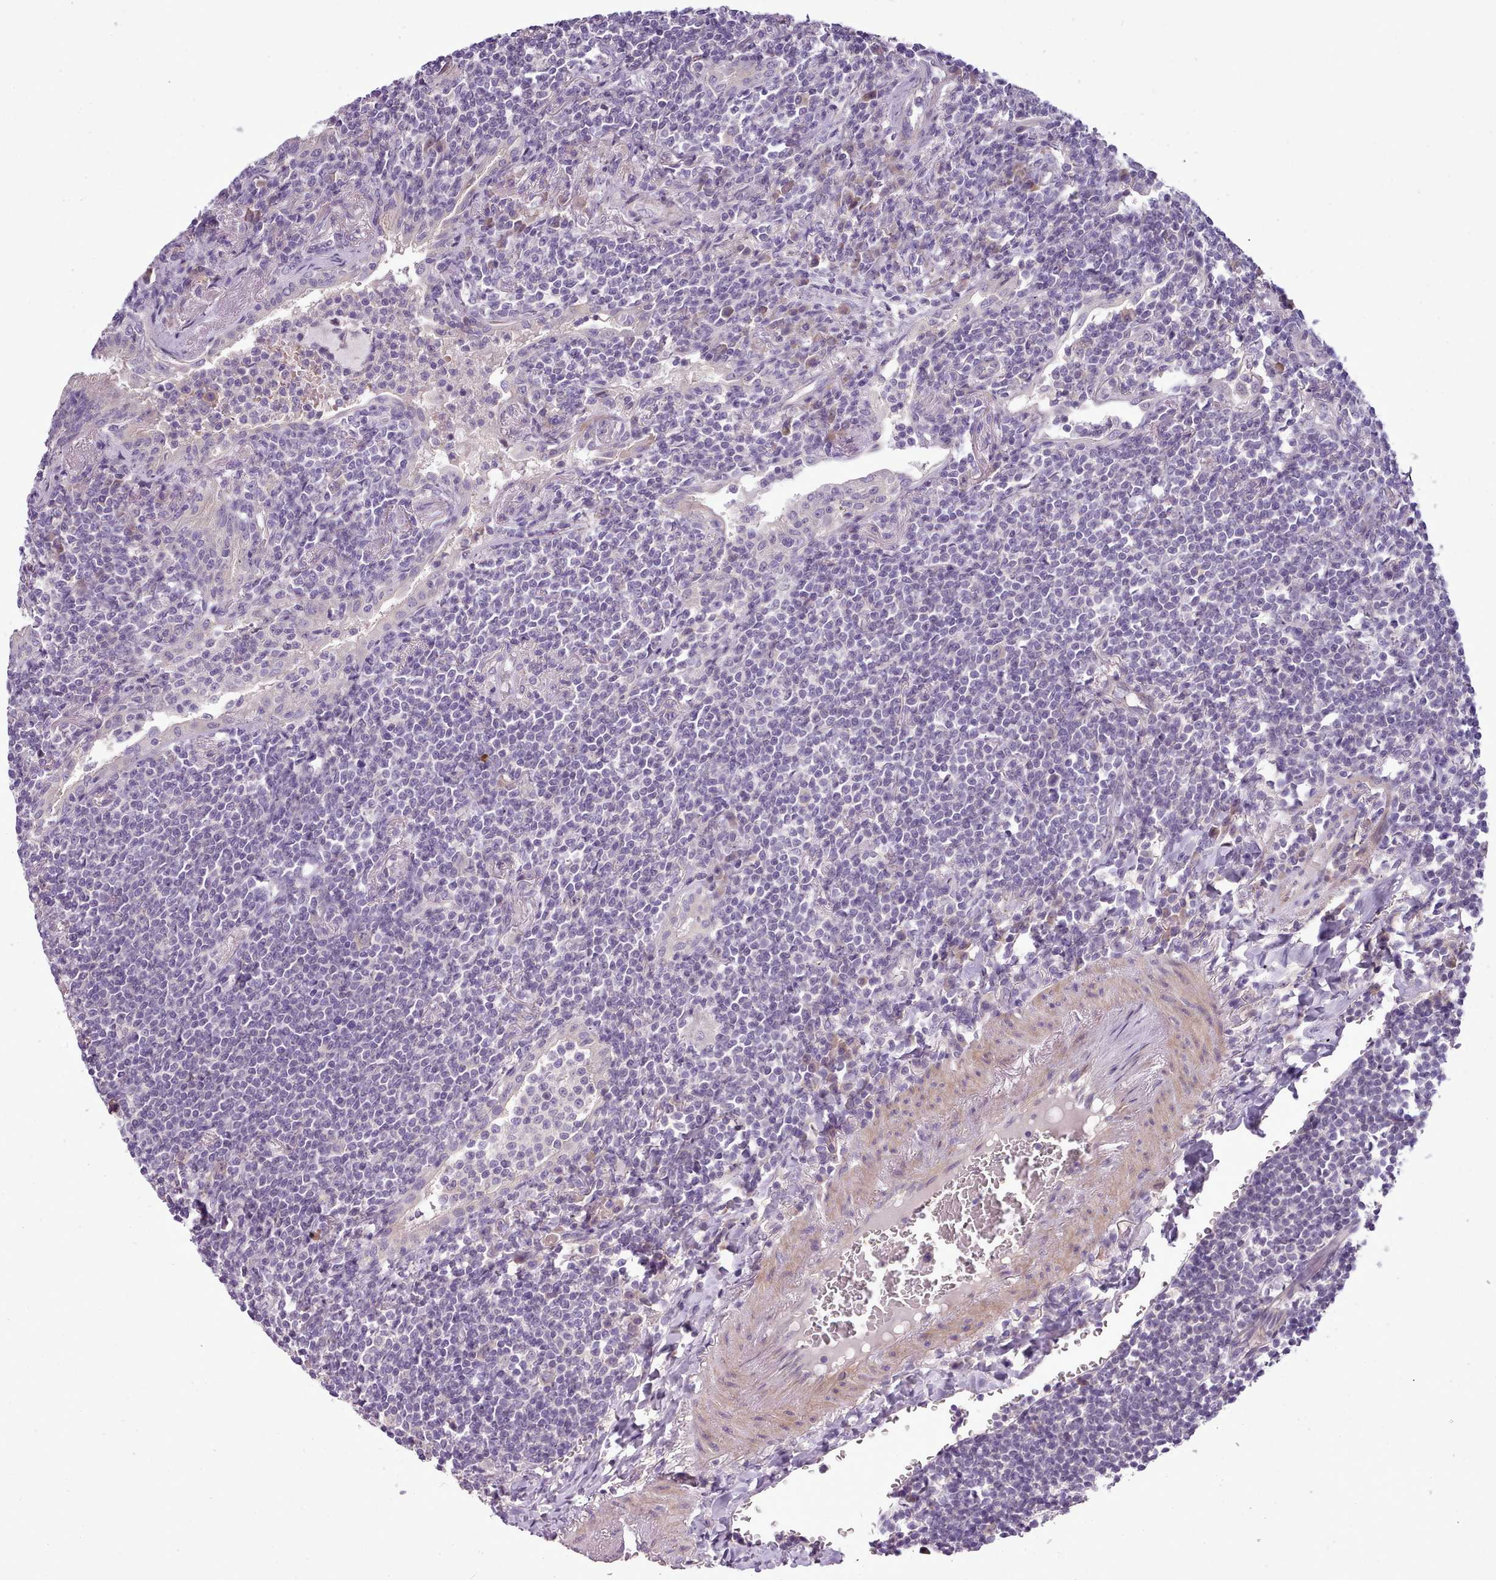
{"staining": {"intensity": "negative", "quantity": "none", "location": "none"}, "tissue": "lymphoma", "cell_type": "Tumor cells", "image_type": "cancer", "snomed": [{"axis": "morphology", "description": "Malignant lymphoma, non-Hodgkin's type, Low grade"}, {"axis": "topography", "description": "Lung"}], "caption": "Immunohistochemical staining of malignant lymphoma, non-Hodgkin's type (low-grade) exhibits no significant expression in tumor cells.", "gene": "SETX", "patient": {"sex": "female", "age": 71}}